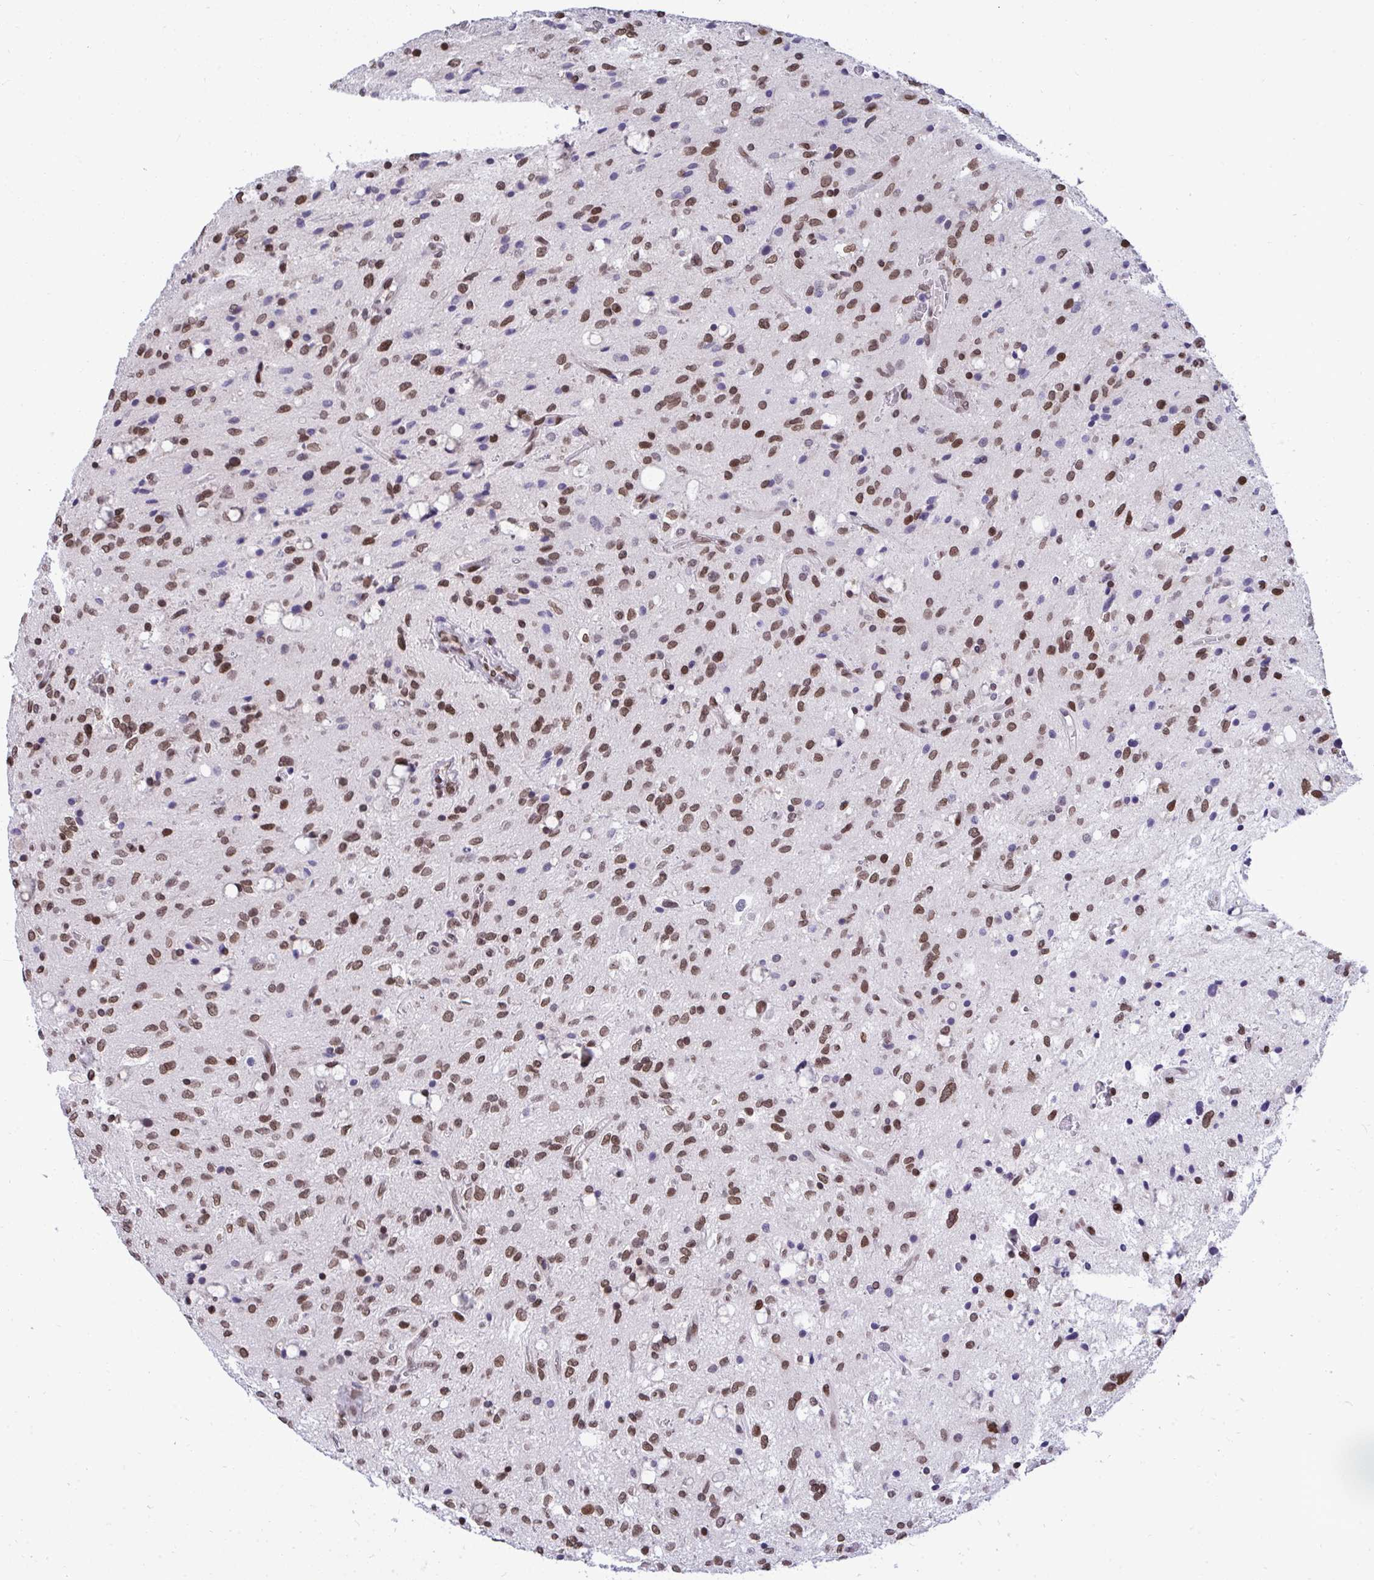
{"staining": {"intensity": "moderate", "quantity": ">75%", "location": "nuclear"}, "tissue": "glioma", "cell_type": "Tumor cells", "image_type": "cancer", "snomed": [{"axis": "morphology", "description": "Glioma, malignant, Low grade"}, {"axis": "topography", "description": "Brain"}], "caption": "Tumor cells demonstrate medium levels of moderate nuclear staining in approximately >75% of cells in human low-grade glioma (malignant).", "gene": "JPT1", "patient": {"sex": "female", "age": 58}}